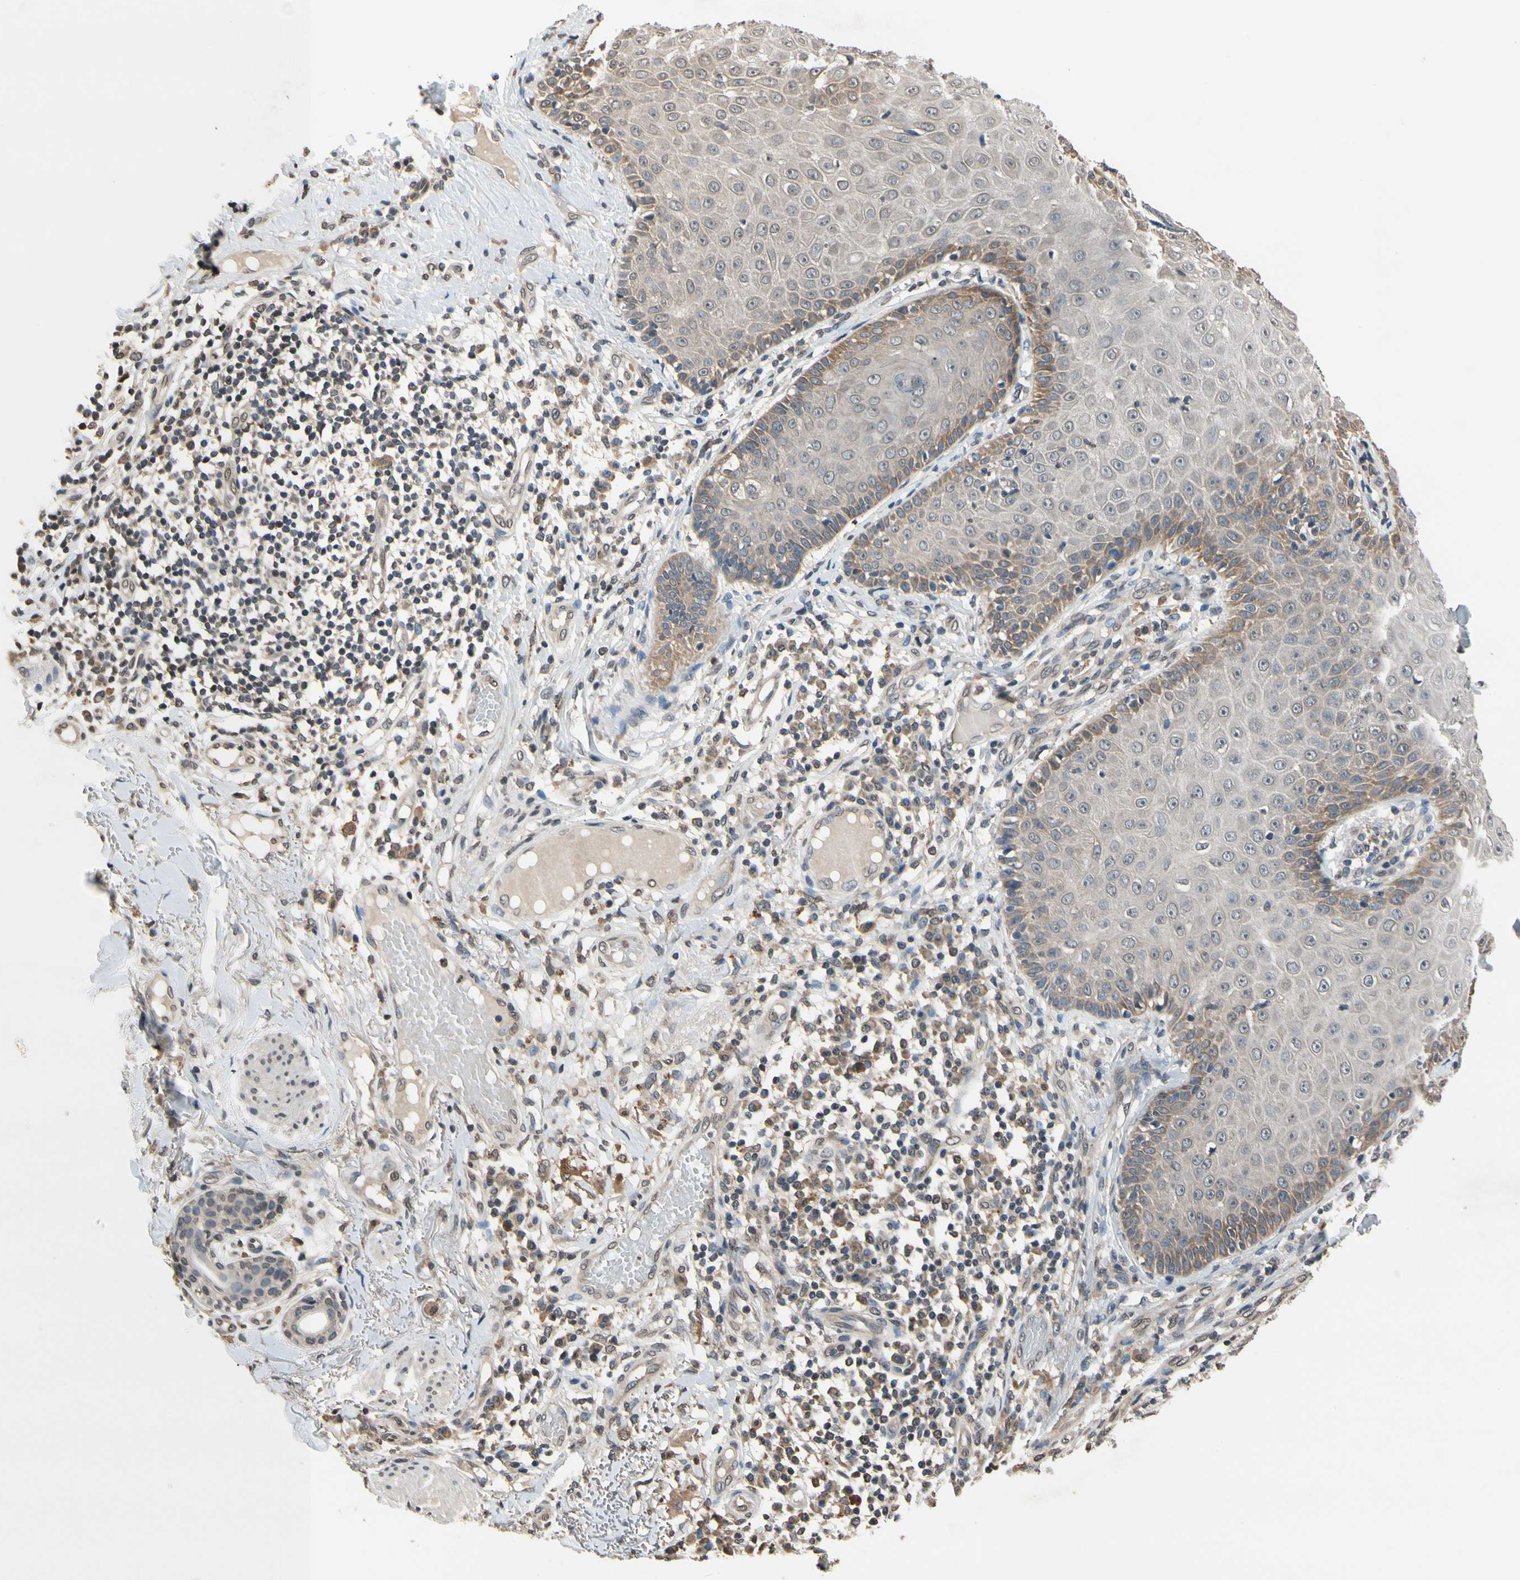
{"staining": {"intensity": "weak", "quantity": ">75%", "location": "cytoplasmic/membranous"}, "tissue": "skin cancer", "cell_type": "Tumor cells", "image_type": "cancer", "snomed": [{"axis": "morphology", "description": "Normal tissue, NOS"}, {"axis": "morphology", "description": "Basal cell carcinoma"}, {"axis": "topography", "description": "Skin"}], "caption": "Tumor cells reveal low levels of weak cytoplasmic/membranous expression in approximately >75% of cells in human basal cell carcinoma (skin).", "gene": "GCLC", "patient": {"sex": "male", "age": 52}}